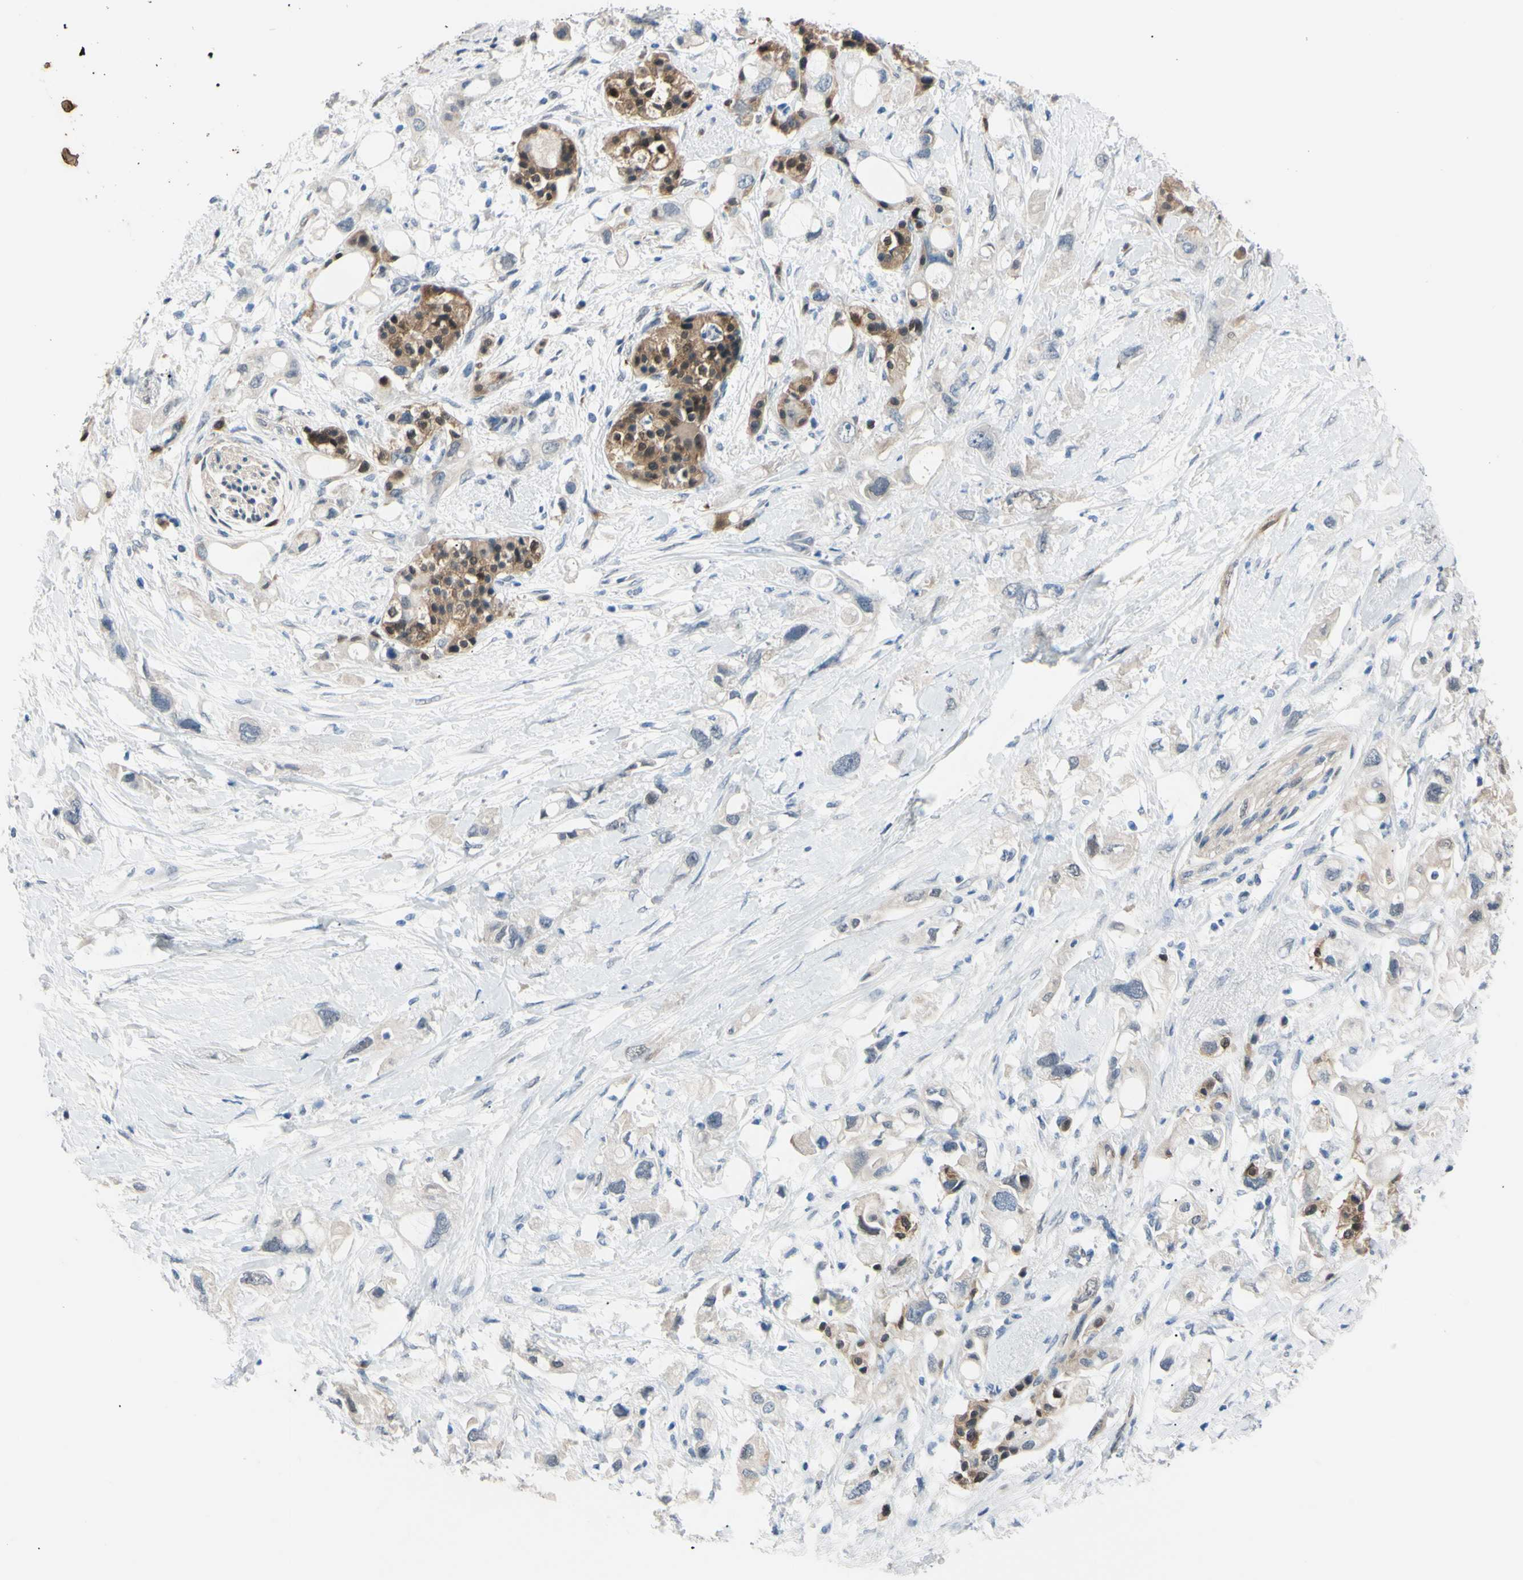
{"staining": {"intensity": "weak", "quantity": ">75%", "location": "cytoplasmic/membranous"}, "tissue": "pancreatic cancer", "cell_type": "Tumor cells", "image_type": "cancer", "snomed": [{"axis": "morphology", "description": "Adenocarcinoma, NOS"}, {"axis": "topography", "description": "Pancreas"}], "caption": "Pancreatic cancer was stained to show a protein in brown. There is low levels of weak cytoplasmic/membranous staining in approximately >75% of tumor cells.", "gene": "NOL3", "patient": {"sex": "female", "age": 56}}